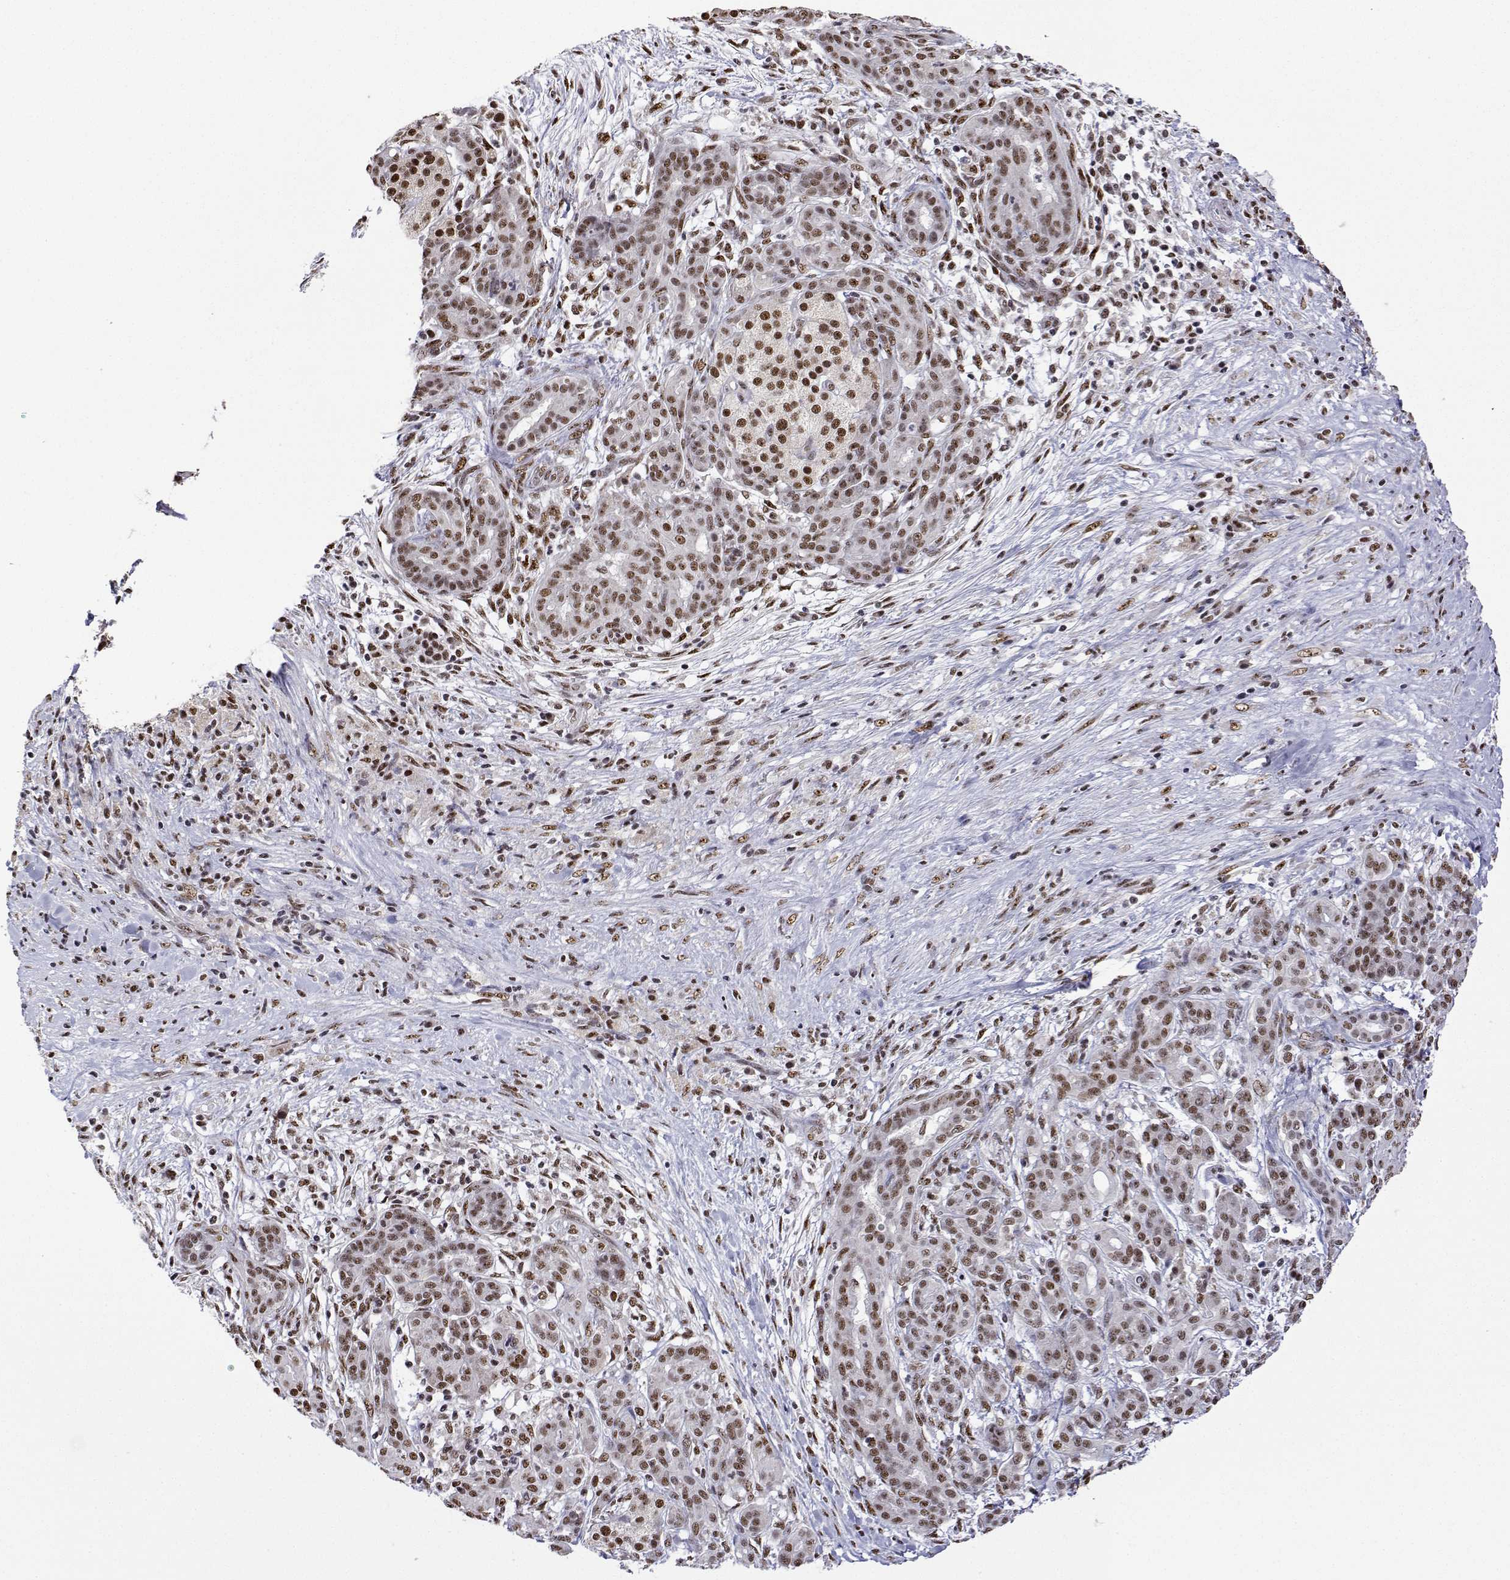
{"staining": {"intensity": "moderate", "quantity": ">75%", "location": "nuclear"}, "tissue": "pancreatic cancer", "cell_type": "Tumor cells", "image_type": "cancer", "snomed": [{"axis": "morphology", "description": "Adenocarcinoma, NOS"}, {"axis": "topography", "description": "Pancreas"}], "caption": "Brown immunohistochemical staining in human adenocarcinoma (pancreatic) shows moderate nuclear expression in approximately >75% of tumor cells.", "gene": "ADAR", "patient": {"sex": "male", "age": 44}}